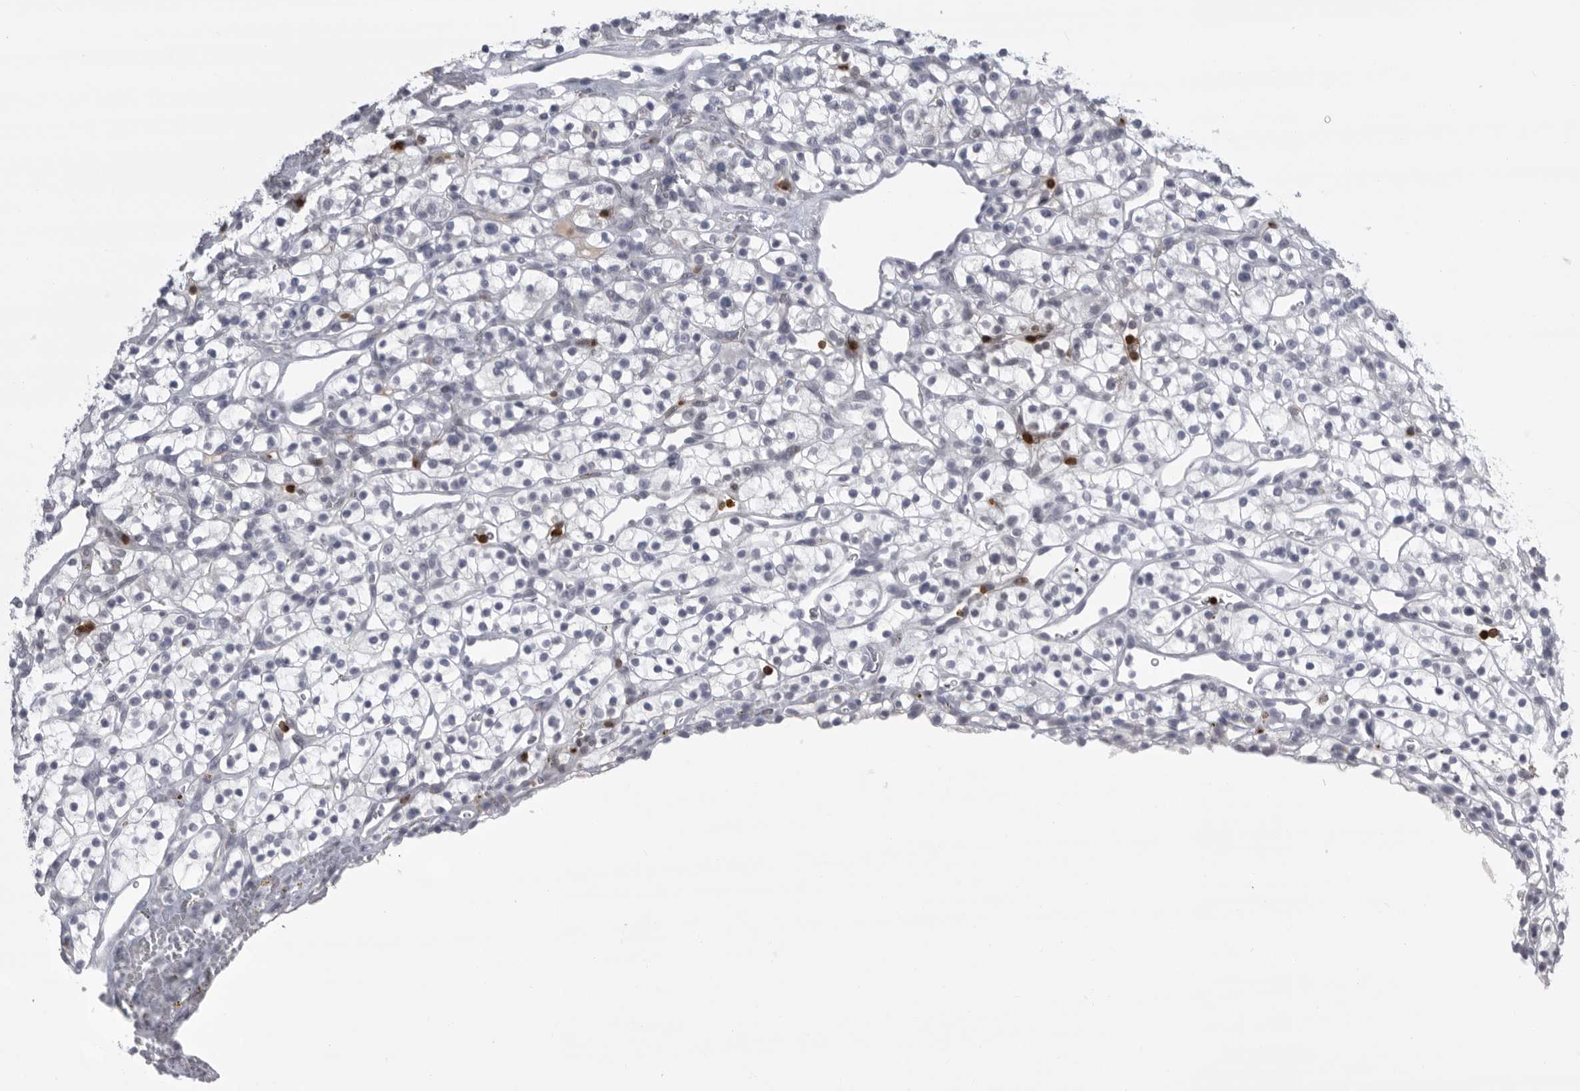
{"staining": {"intensity": "negative", "quantity": "none", "location": "none"}, "tissue": "renal cancer", "cell_type": "Tumor cells", "image_type": "cancer", "snomed": [{"axis": "morphology", "description": "Adenocarcinoma, NOS"}, {"axis": "topography", "description": "Kidney"}], "caption": "An image of human renal cancer is negative for staining in tumor cells.", "gene": "GNLY", "patient": {"sex": "female", "age": 57}}